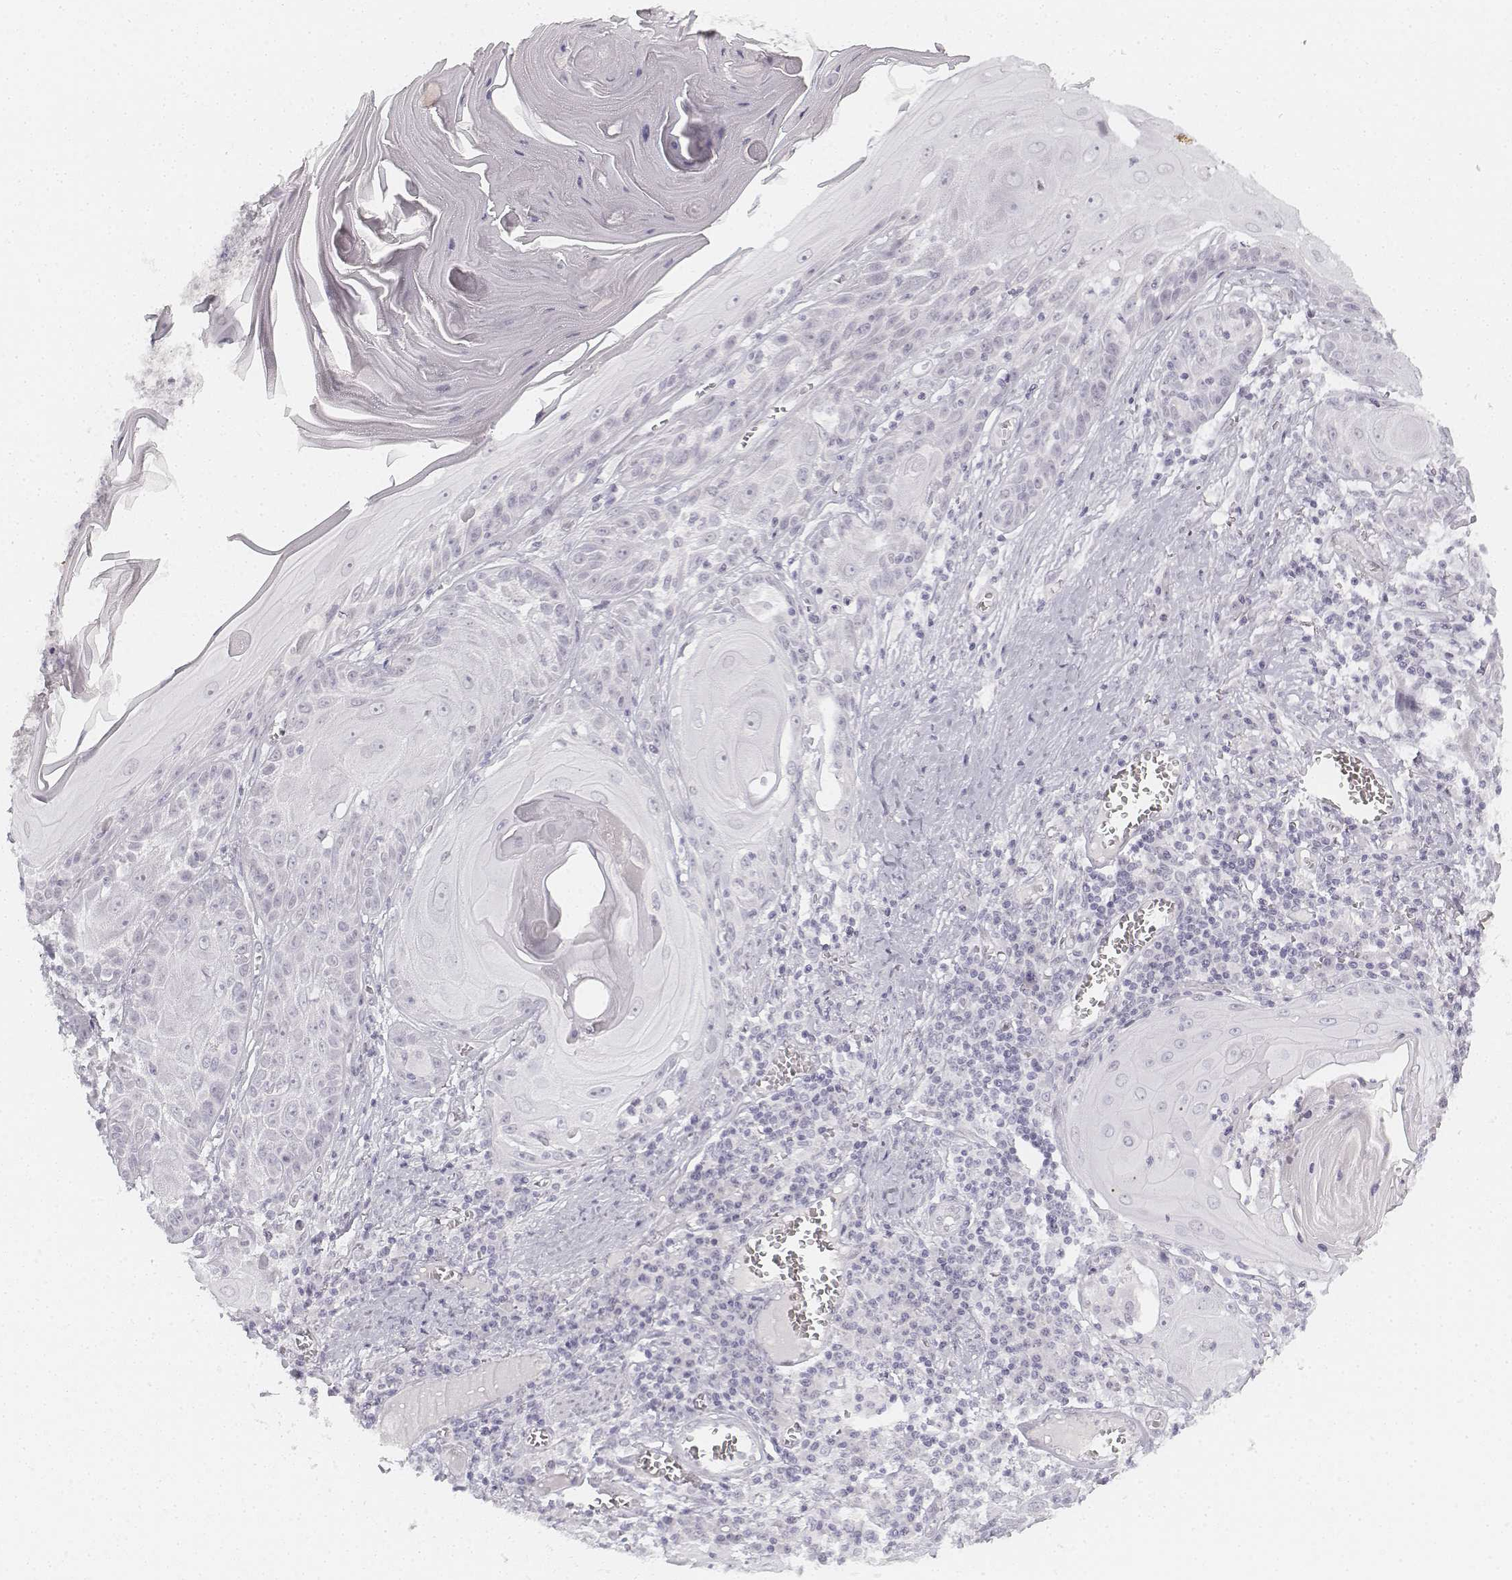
{"staining": {"intensity": "negative", "quantity": "none", "location": "none"}, "tissue": "skin cancer", "cell_type": "Tumor cells", "image_type": "cancer", "snomed": [{"axis": "morphology", "description": "Squamous cell carcinoma, NOS"}, {"axis": "topography", "description": "Skin"}, {"axis": "topography", "description": "Vulva"}], "caption": "This photomicrograph is of skin squamous cell carcinoma stained with IHC to label a protein in brown with the nuclei are counter-stained blue. There is no expression in tumor cells.", "gene": "KRTAP2-1", "patient": {"sex": "female", "age": 85}}